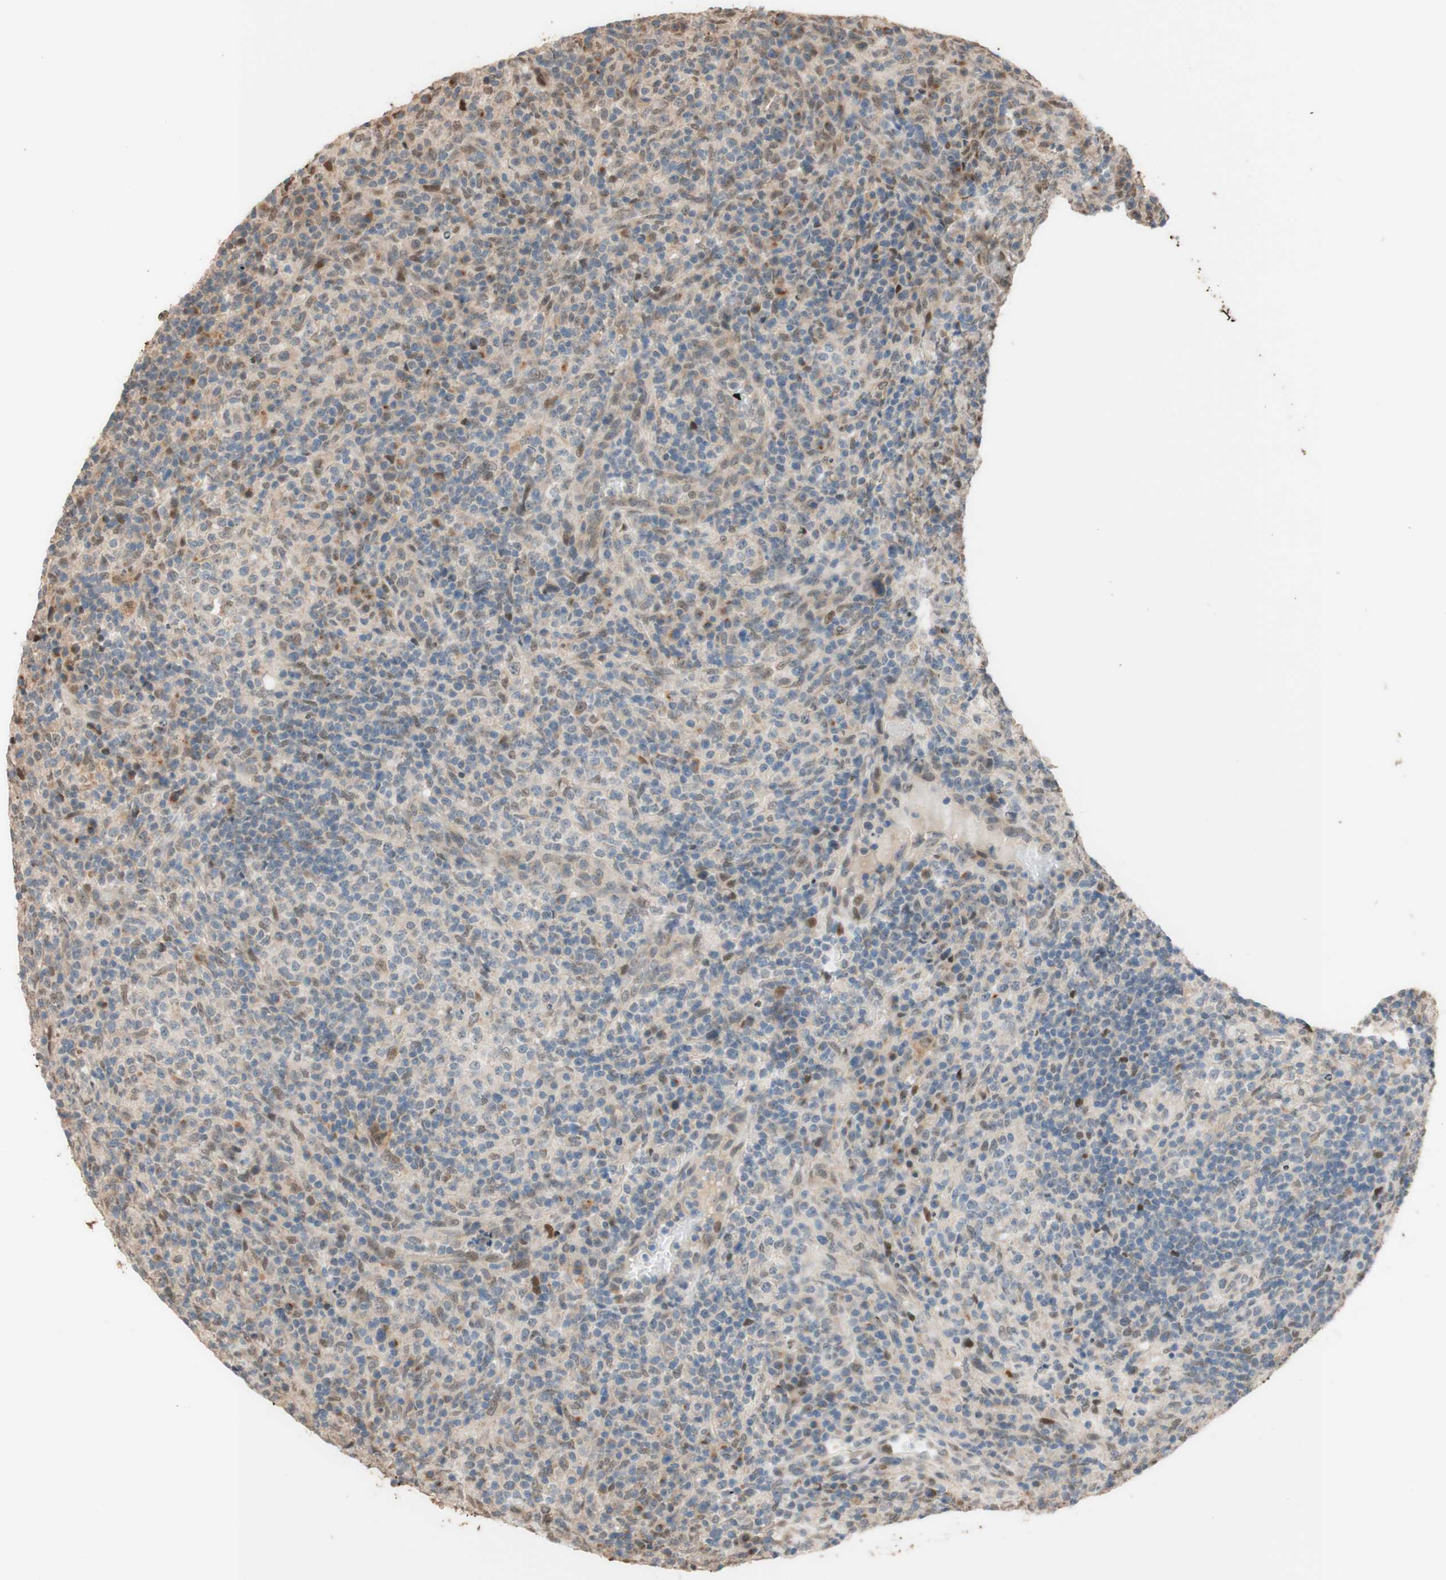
{"staining": {"intensity": "weak", "quantity": "<25%", "location": "cytoplasmic/membranous"}, "tissue": "lymphoma", "cell_type": "Tumor cells", "image_type": "cancer", "snomed": [{"axis": "morphology", "description": "Malignant lymphoma, non-Hodgkin's type, High grade"}, {"axis": "topography", "description": "Lymph node"}], "caption": "IHC micrograph of lymphoma stained for a protein (brown), which demonstrates no positivity in tumor cells. (Brightfield microscopy of DAB (3,3'-diaminobenzidine) IHC at high magnification).", "gene": "CCNC", "patient": {"sex": "female", "age": 76}}